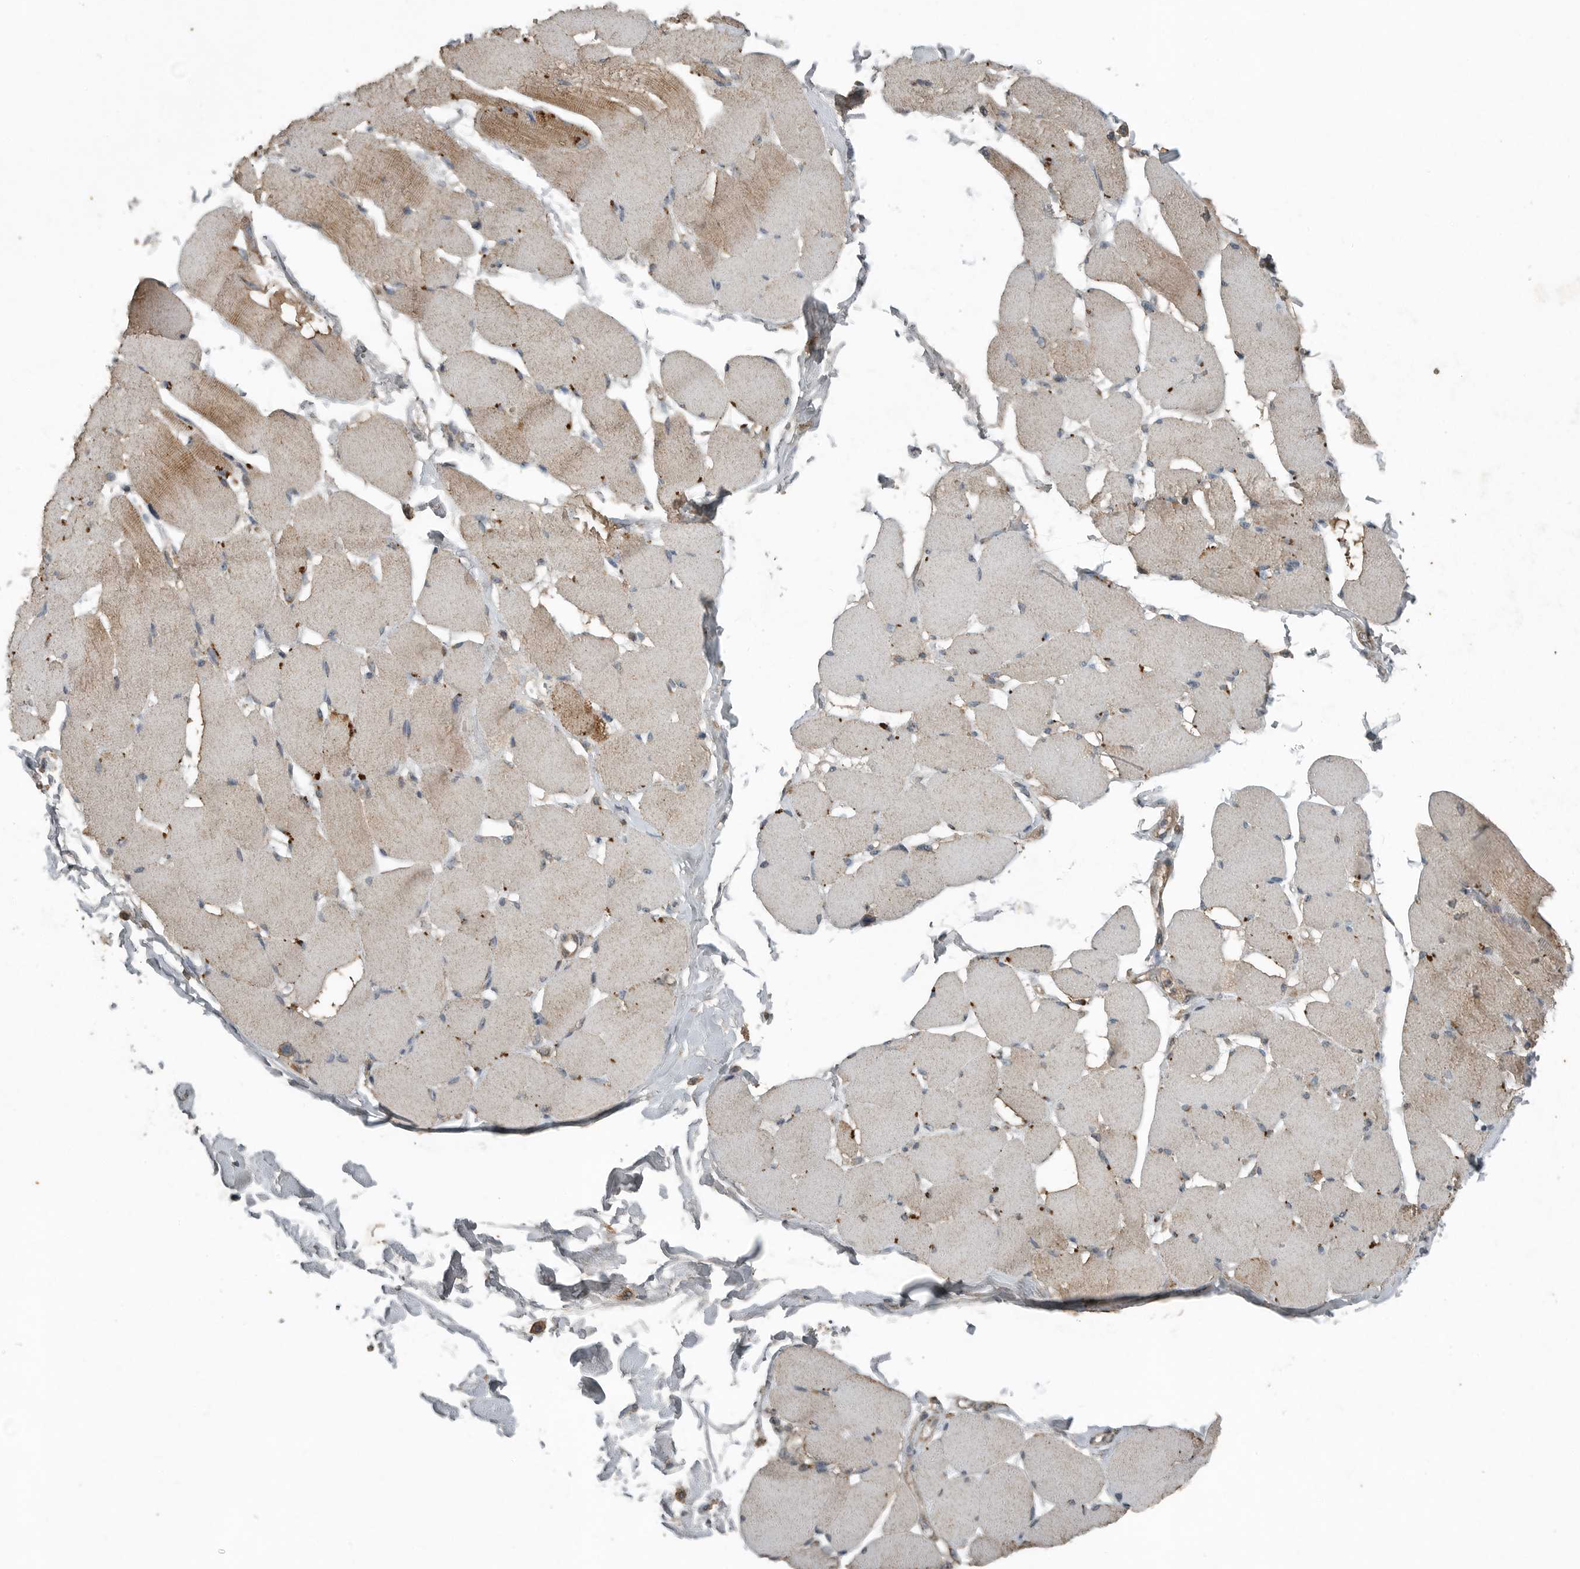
{"staining": {"intensity": "moderate", "quantity": "<25%", "location": "cytoplasmic/membranous"}, "tissue": "skeletal muscle", "cell_type": "Myocytes", "image_type": "normal", "snomed": [{"axis": "morphology", "description": "Normal tissue, NOS"}, {"axis": "topography", "description": "Skin"}, {"axis": "topography", "description": "Skeletal muscle"}], "caption": "Immunohistochemistry micrograph of benign human skeletal muscle stained for a protein (brown), which demonstrates low levels of moderate cytoplasmic/membranous staining in approximately <25% of myocytes.", "gene": "IL6ST", "patient": {"sex": "male", "age": 83}}